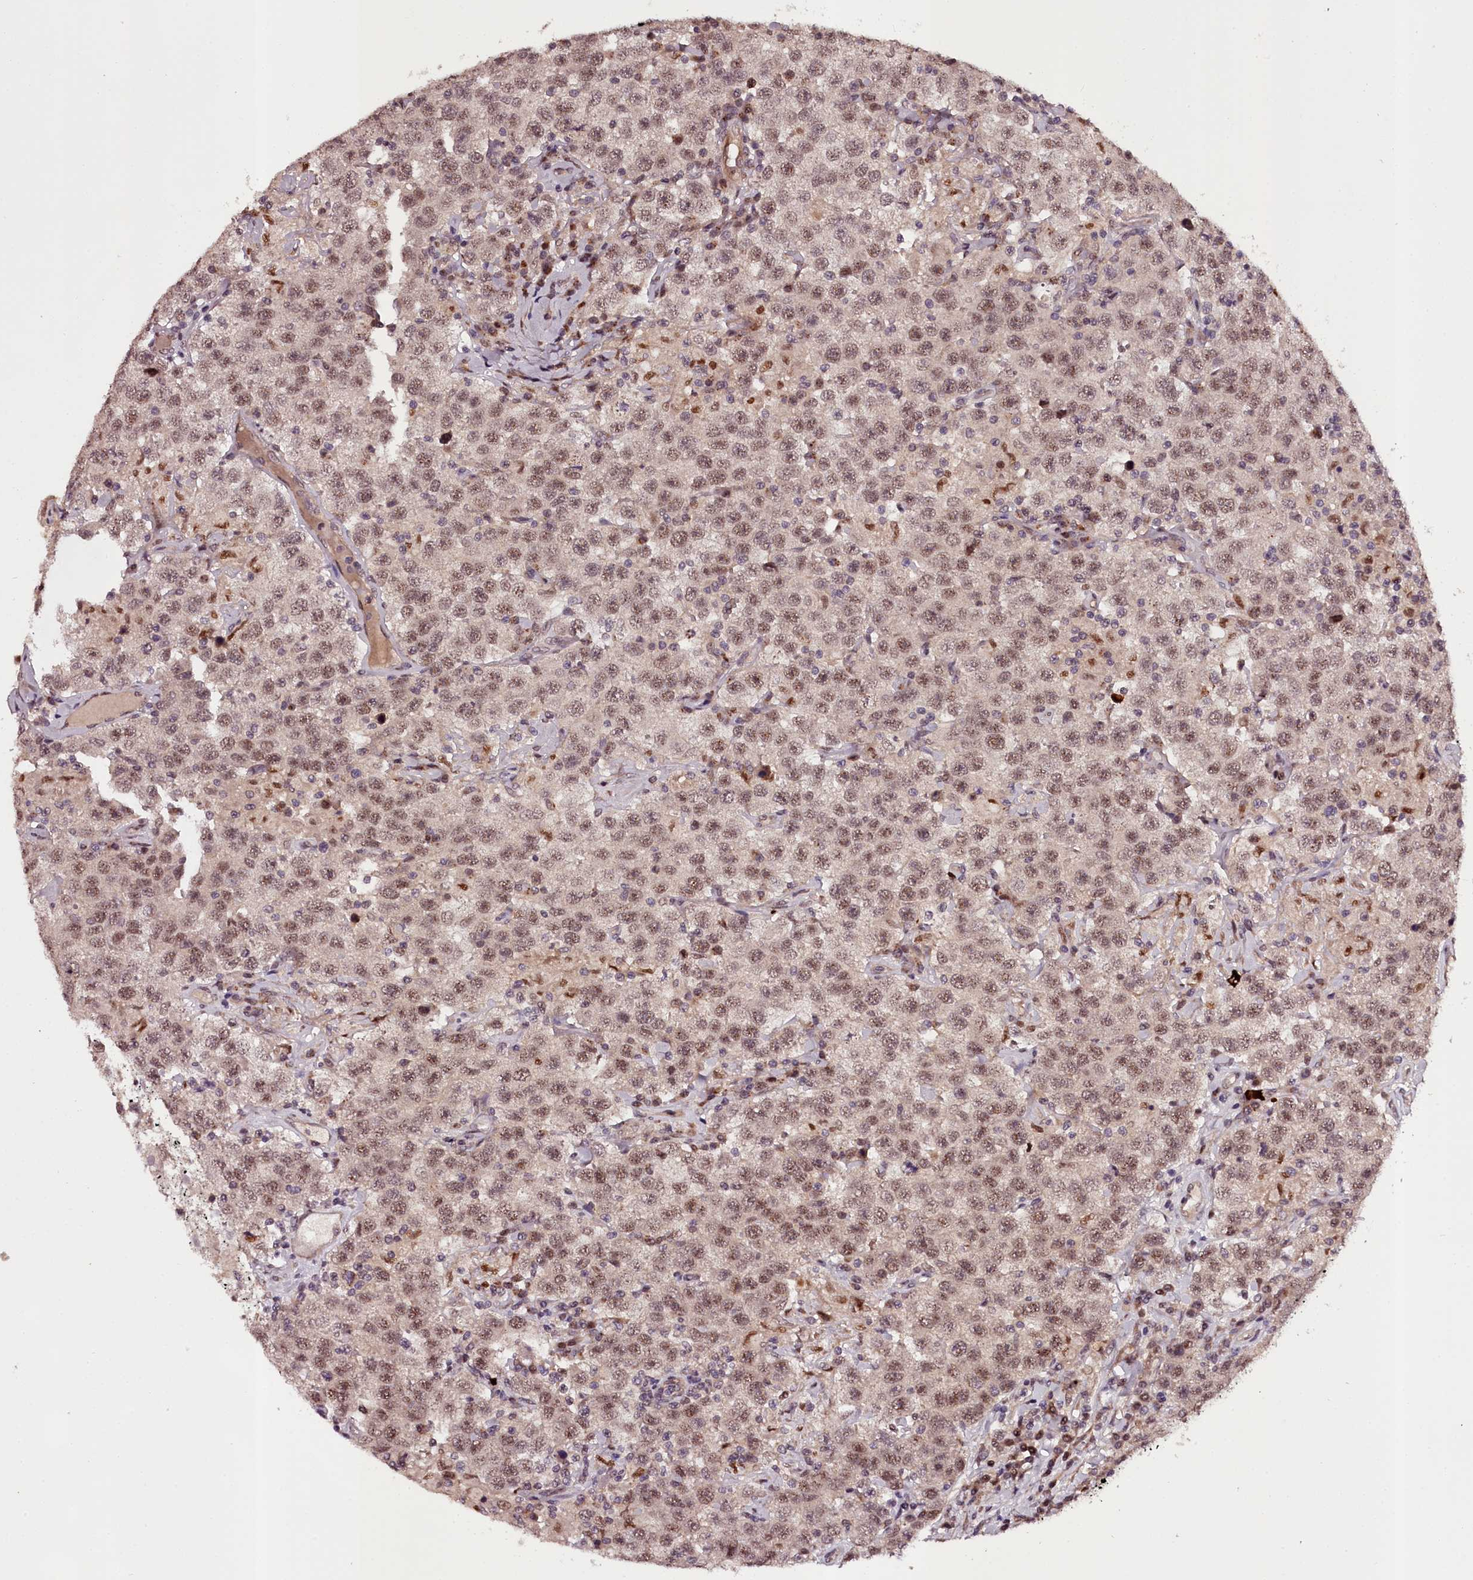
{"staining": {"intensity": "moderate", "quantity": ">75%", "location": "nuclear"}, "tissue": "testis cancer", "cell_type": "Tumor cells", "image_type": "cancer", "snomed": [{"axis": "morphology", "description": "Seminoma, NOS"}, {"axis": "topography", "description": "Testis"}], "caption": "Immunohistochemistry (IHC) (DAB) staining of human testis cancer (seminoma) displays moderate nuclear protein positivity in about >75% of tumor cells. The staining was performed using DAB, with brown indicating positive protein expression. Nuclei are stained blue with hematoxylin.", "gene": "MAML3", "patient": {"sex": "male", "age": 41}}